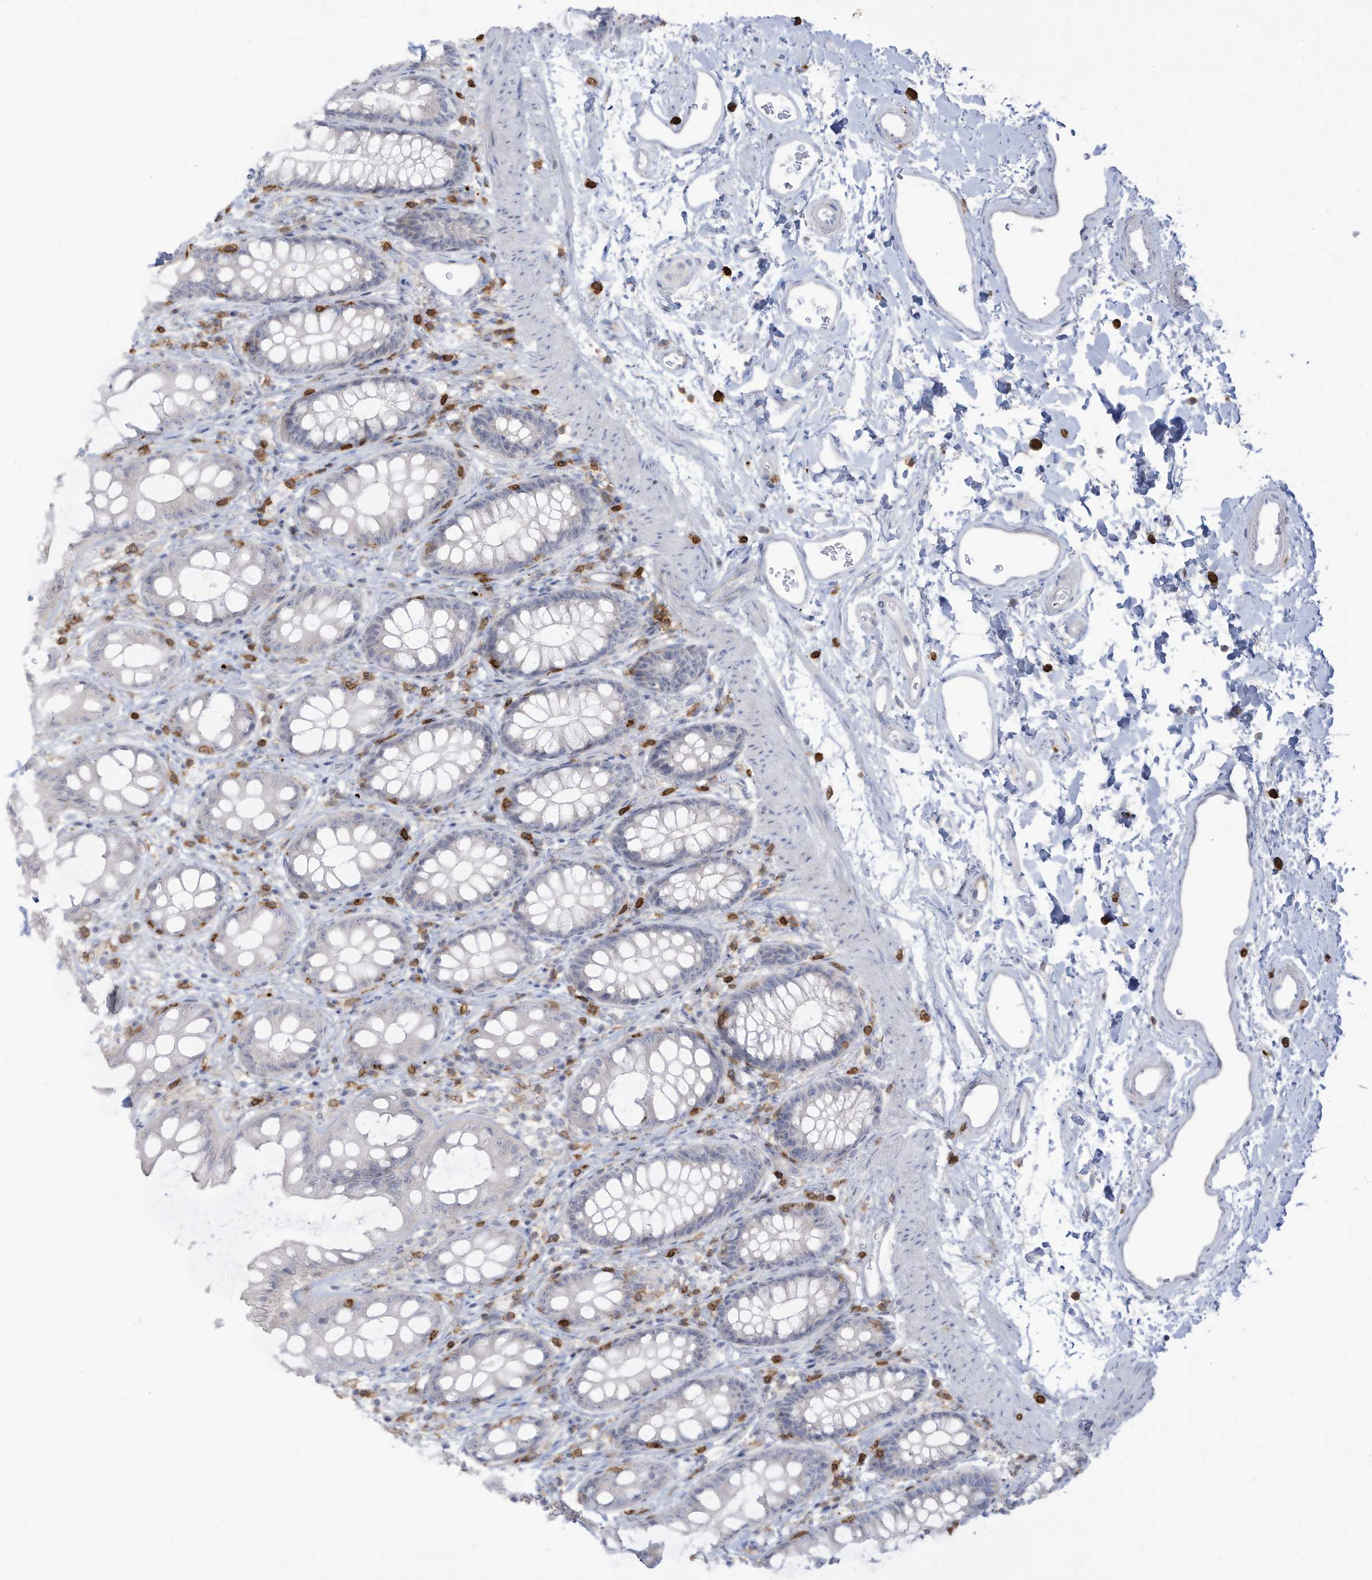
{"staining": {"intensity": "negative", "quantity": "none", "location": "none"}, "tissue": "rectum", "cell_type": "Glandular cells", "image_type": "normal", "snomed": [{"axis": "morphology", "description": "Normal tissue, NOS"}, {"axis": "topography", "description": "Rectum"}], "caption": "Image shows no significant protein staining in glandular cells of unremarkable rectum.", "gene": "NOTO", "patient": {"sex": "female", "age": 65}}